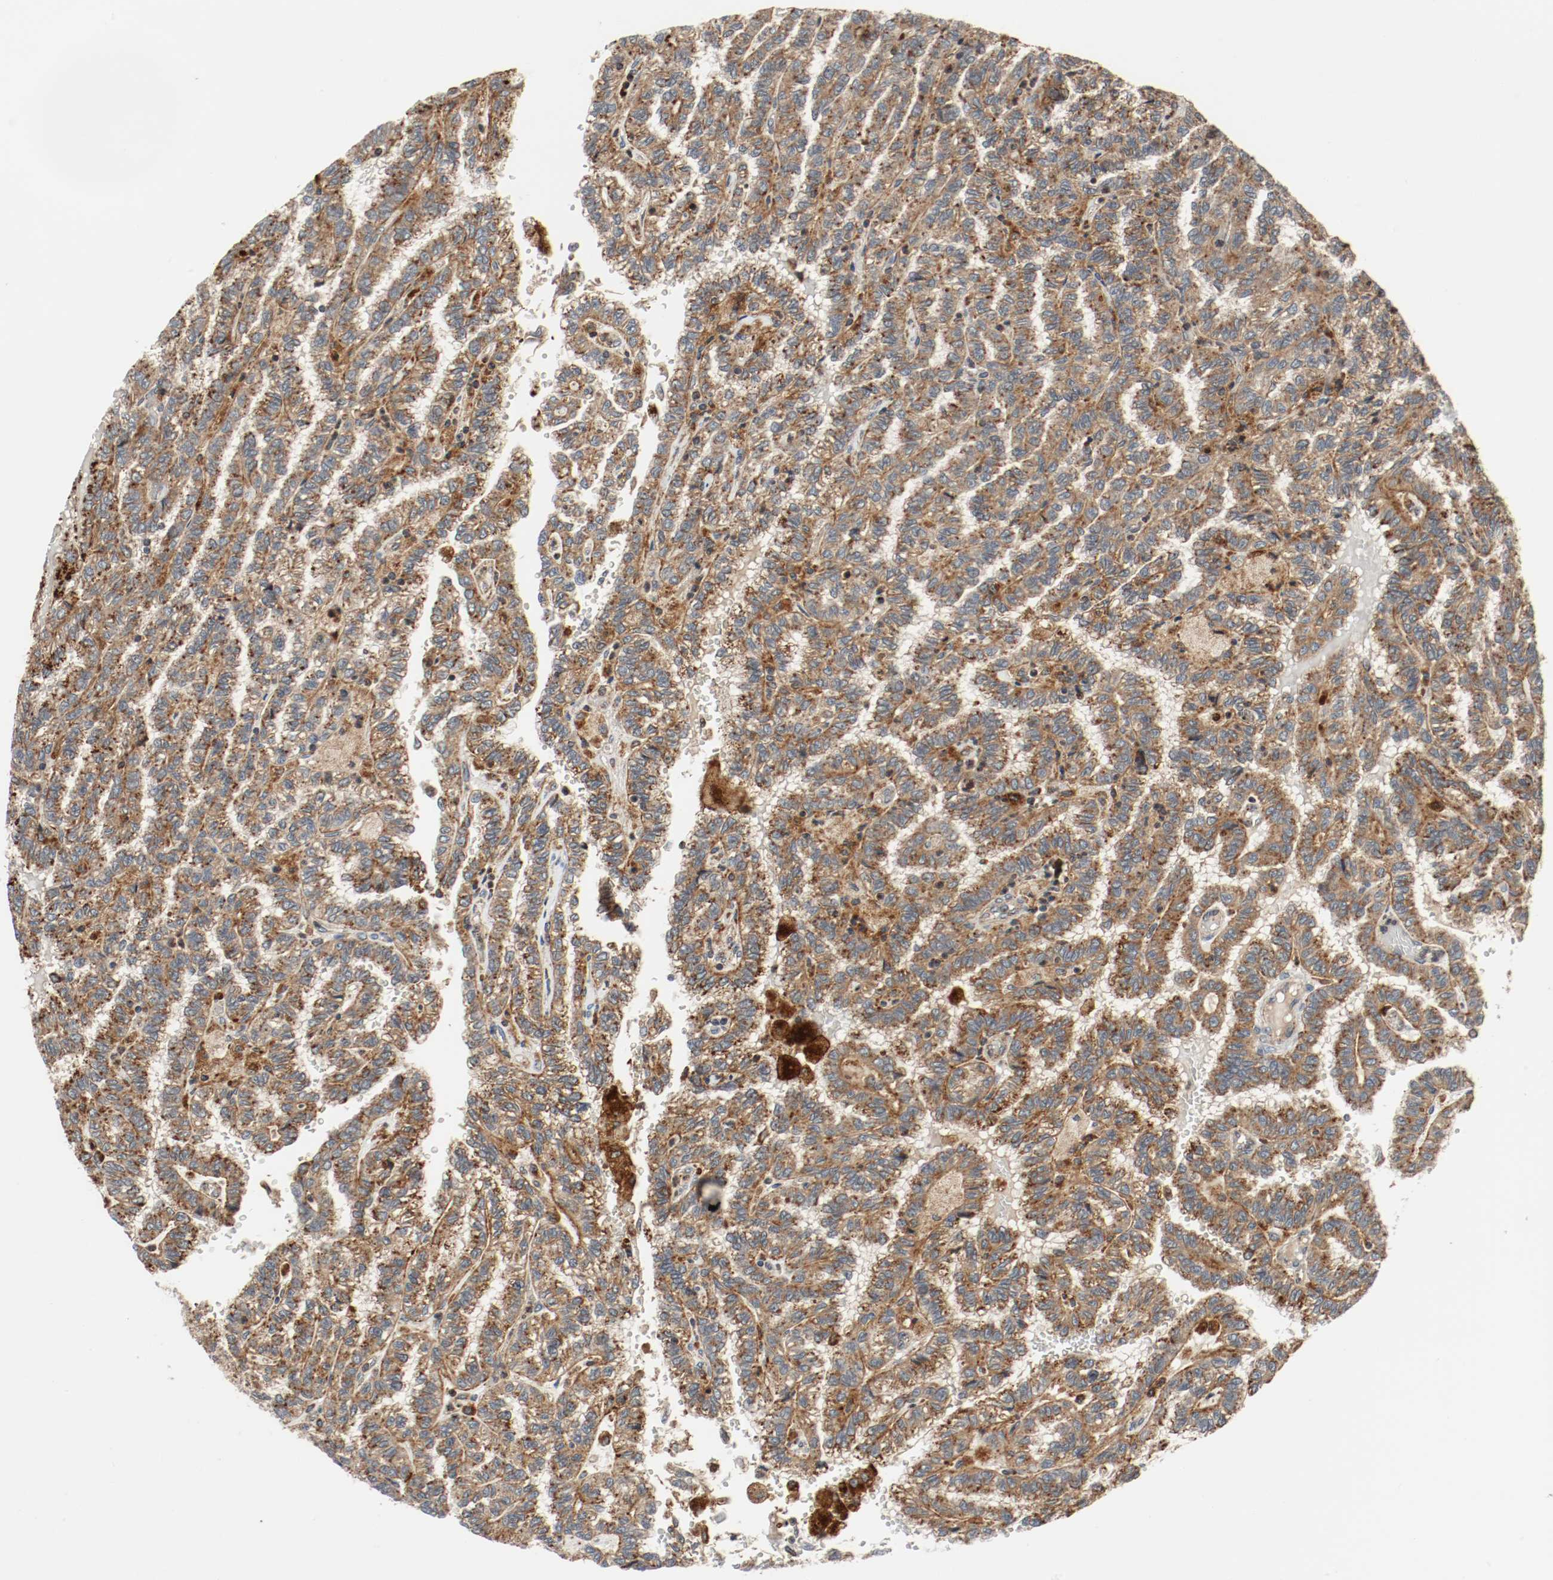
{"staining": {"intensity": "moderate", "quantity": ">75%", "location": "cytoplasmic/membranous"}, "tissue": "renal cancer", "cell_type": "Tumor cells", "image_type": "cancer", "snomed": [{"axis": "morphology", "description": "Inflammation, NOS"}, {"axis": "morphology", "description": "Adenocarcinoma, NOS"}, {"axis": "topography", "description": "Kidney"}], "caption": "Immunohistochemical staining of human adenocarcinoma (renal) exhibits moderate cytoplasmic/membranous protein staining in approximately >75% of tumor cells. (DAB (3,3'-diaminobenzidine) = brown stain, brightfield microscopy at high magnification).", "gene": "LAMP2", "patient": {"sex": "male", "age": 68}}